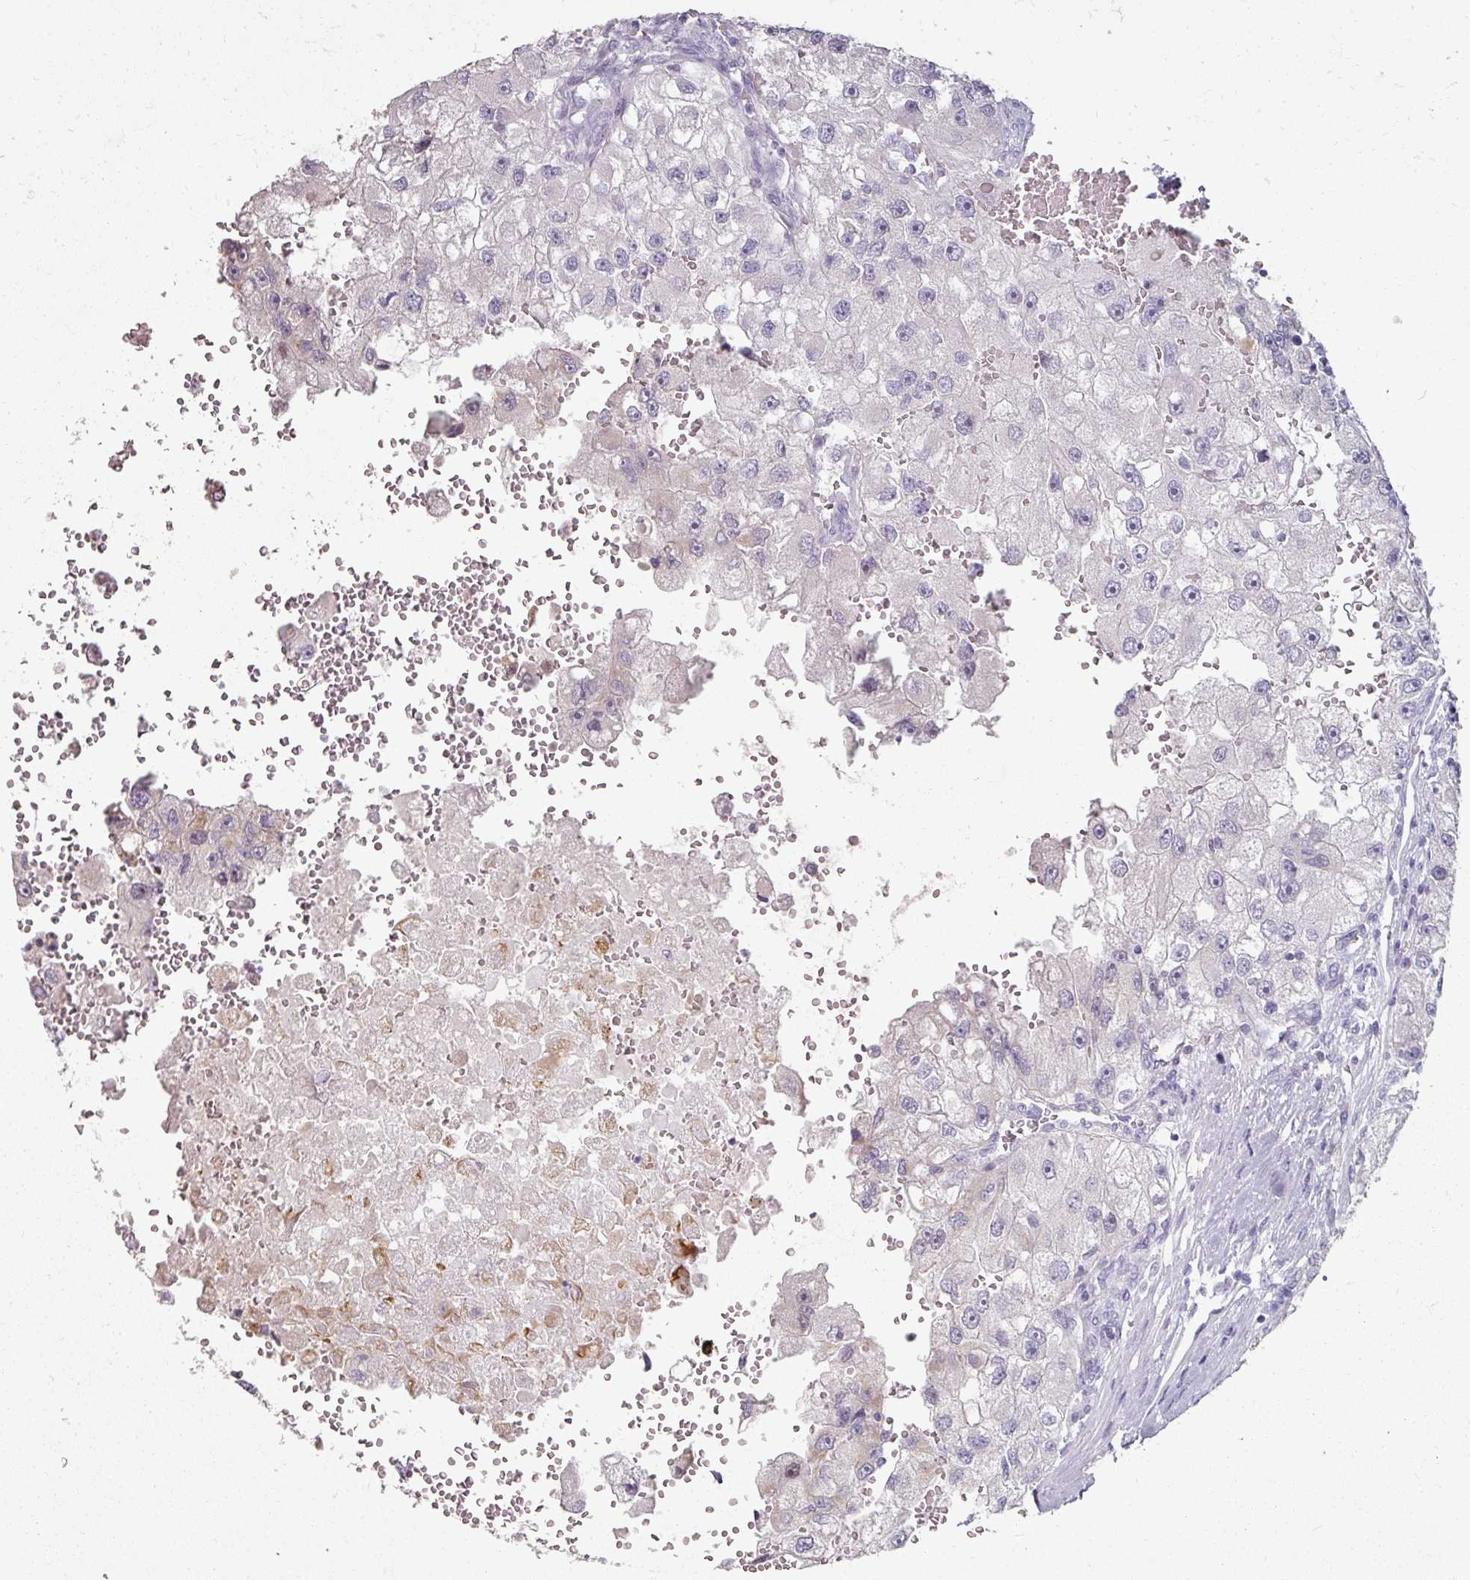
{"staining": {"intensity": "negative", "quantity": "none", "location": "none"}, "tissue": "renal cancer", "cell_type": "Tumor cells", "image_type": "cancer", "snomed": [{"axis": "morphology", "description": "Adenocarcinoma, NOS"}, {"axis": "topography", "description": "Kidney"}], "caption": "The histopathology image shows no significant staining in tumor cells of renal adenocarcinoma. The staining was performed using DAB to visualize the protein expression in brown, while the nuclei were stained in blue with hematoxylin (Magnification: 20x).", "gene": "GTF2H3", "patient": {"sex": "male", "age": 63}}